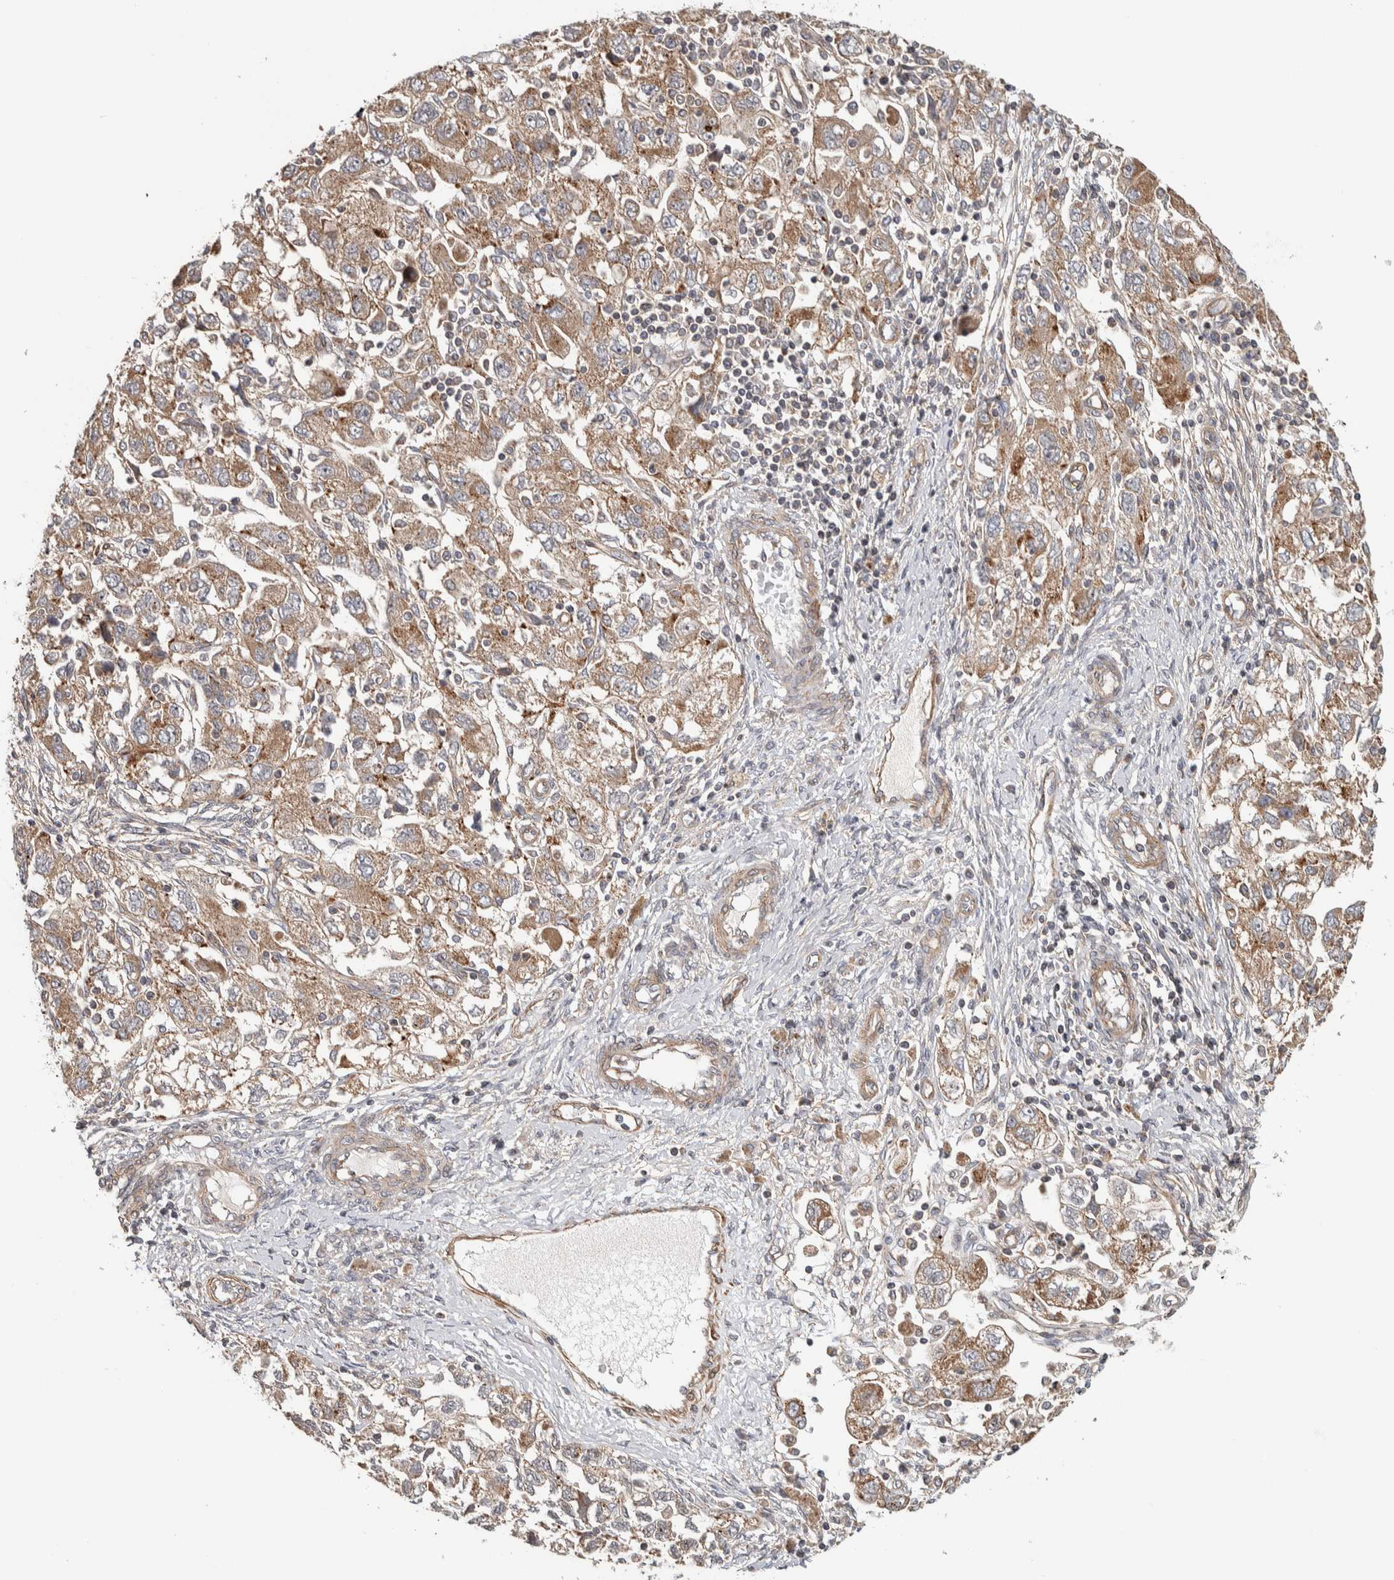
{"staining": {"intensity": "moderate", "quantity": ">75%", "location": "cytoplasmic/membranous"}, "tissue": "ovarian cancer", "cell_type": "Tumor cells", "image_type": "cancer", "snomed": [{"axis": "morphology", "description": "Carcinoma, NOS"}, {"axis": "morphology", "description": "Cystadenocarcinoma, serous, NOS"}, {"axis": "topography", "description": "Ovary"}], "caption": "Human ovarian cancer stained with a protein marker shows moderate staining in tumor cells.", "gene": "CHMP4C", "patient": {"sex": "female", "age": 69}}